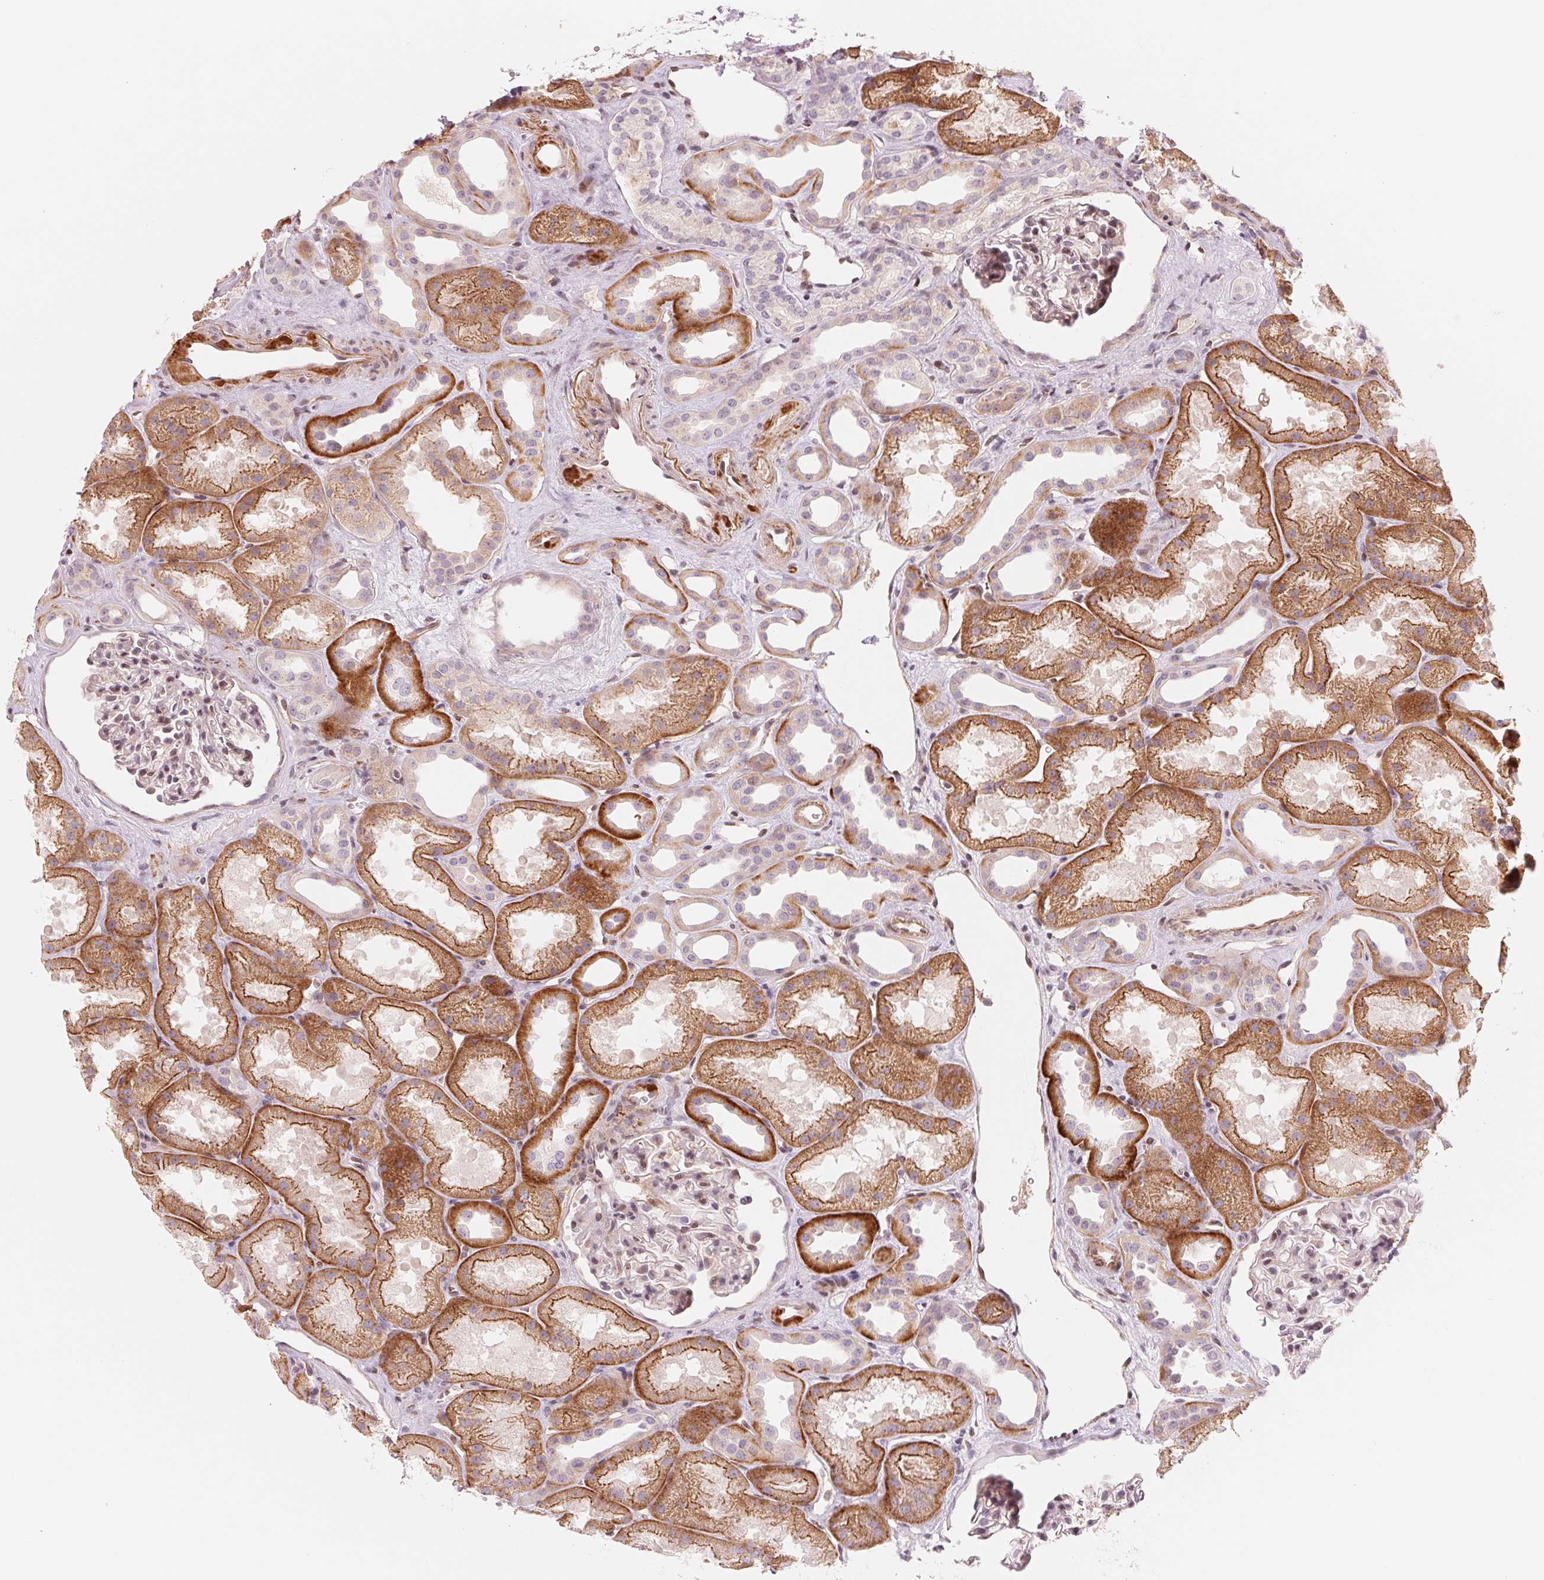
{"staining": {"intensity": "negative", "quantity": "none", "location": "none"}, "tissue": "kidney", "cell_type": "Cells in glomeruli", "image_type": "normal", "snomed": [{"axis": "morphology", "description": "Normal tissue, NOS"}, {"axis": "topography", "description": "Kidney"}], "caption": "Protein analysis of benign kidney exhibits no significant staining in cells in glomeruli. The staining is performed using DAB brown chromogen with nuclei counter-stained in using hematoxylin.", "gene": "SLC17A4", "patient": {"sex": "male", "age": 61}}